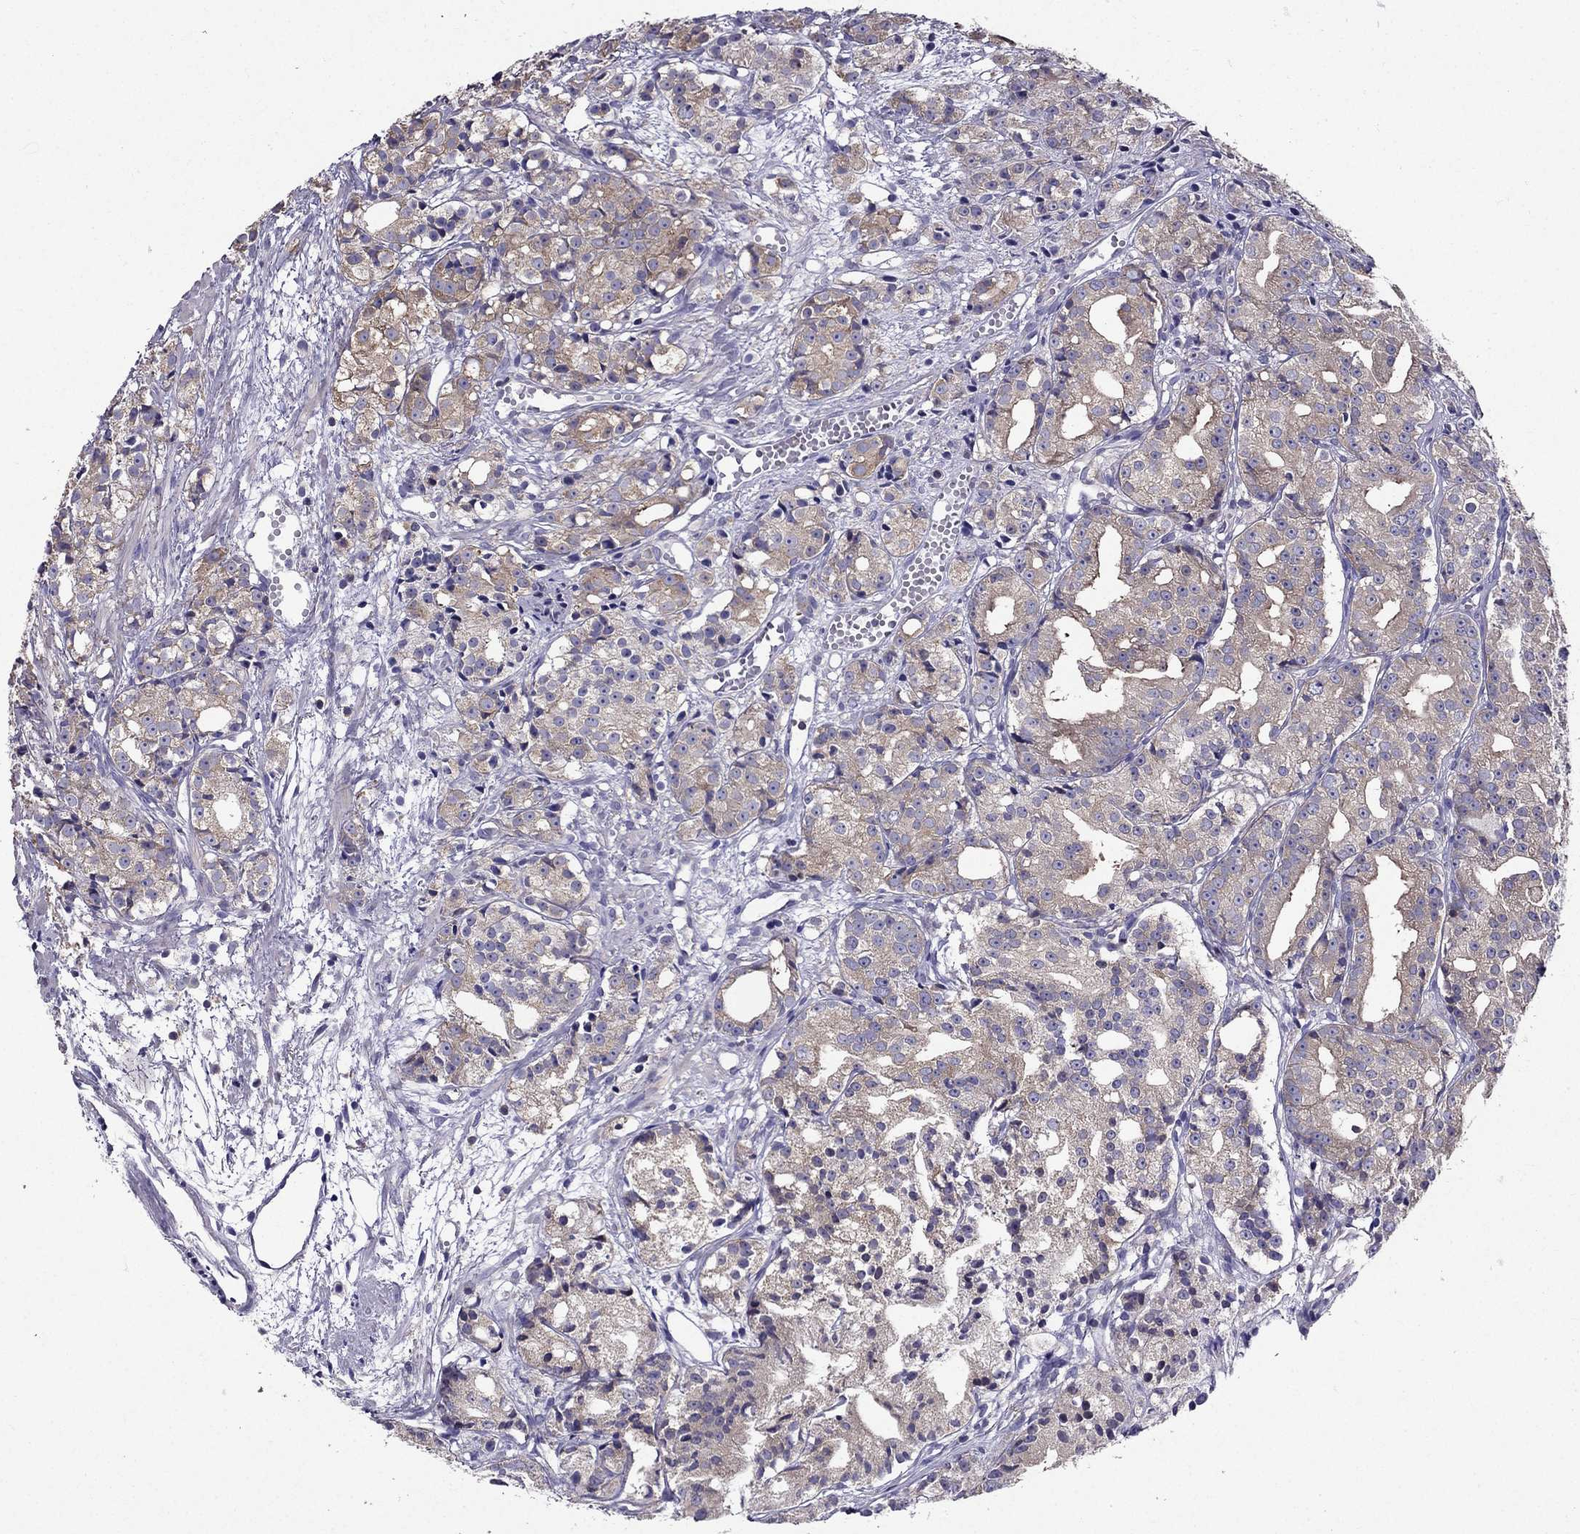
{"staining": {"intensity": "moderate", "quantity": "<25%", "location": "cytoplasmic/membranous"}, "tissue": "prostate cancer", "cell_type": "Tumor cells", "image_type": "cancer", "snomed": [{"axis": "morphology", "description": "Adenocarcinoma, Medium grade"}, {"axis": "topography", "description": "Prostate"}], "caption": "Immunohistochemical staining of human prostate adenocarcinoma (medium-grade) exhibits low levels of moderate cytoplasmic/membranous protein expression in approximately <25% of tumor cells.", "gene": "AAK1", "patient": {"sex": "male", "age": 74}}